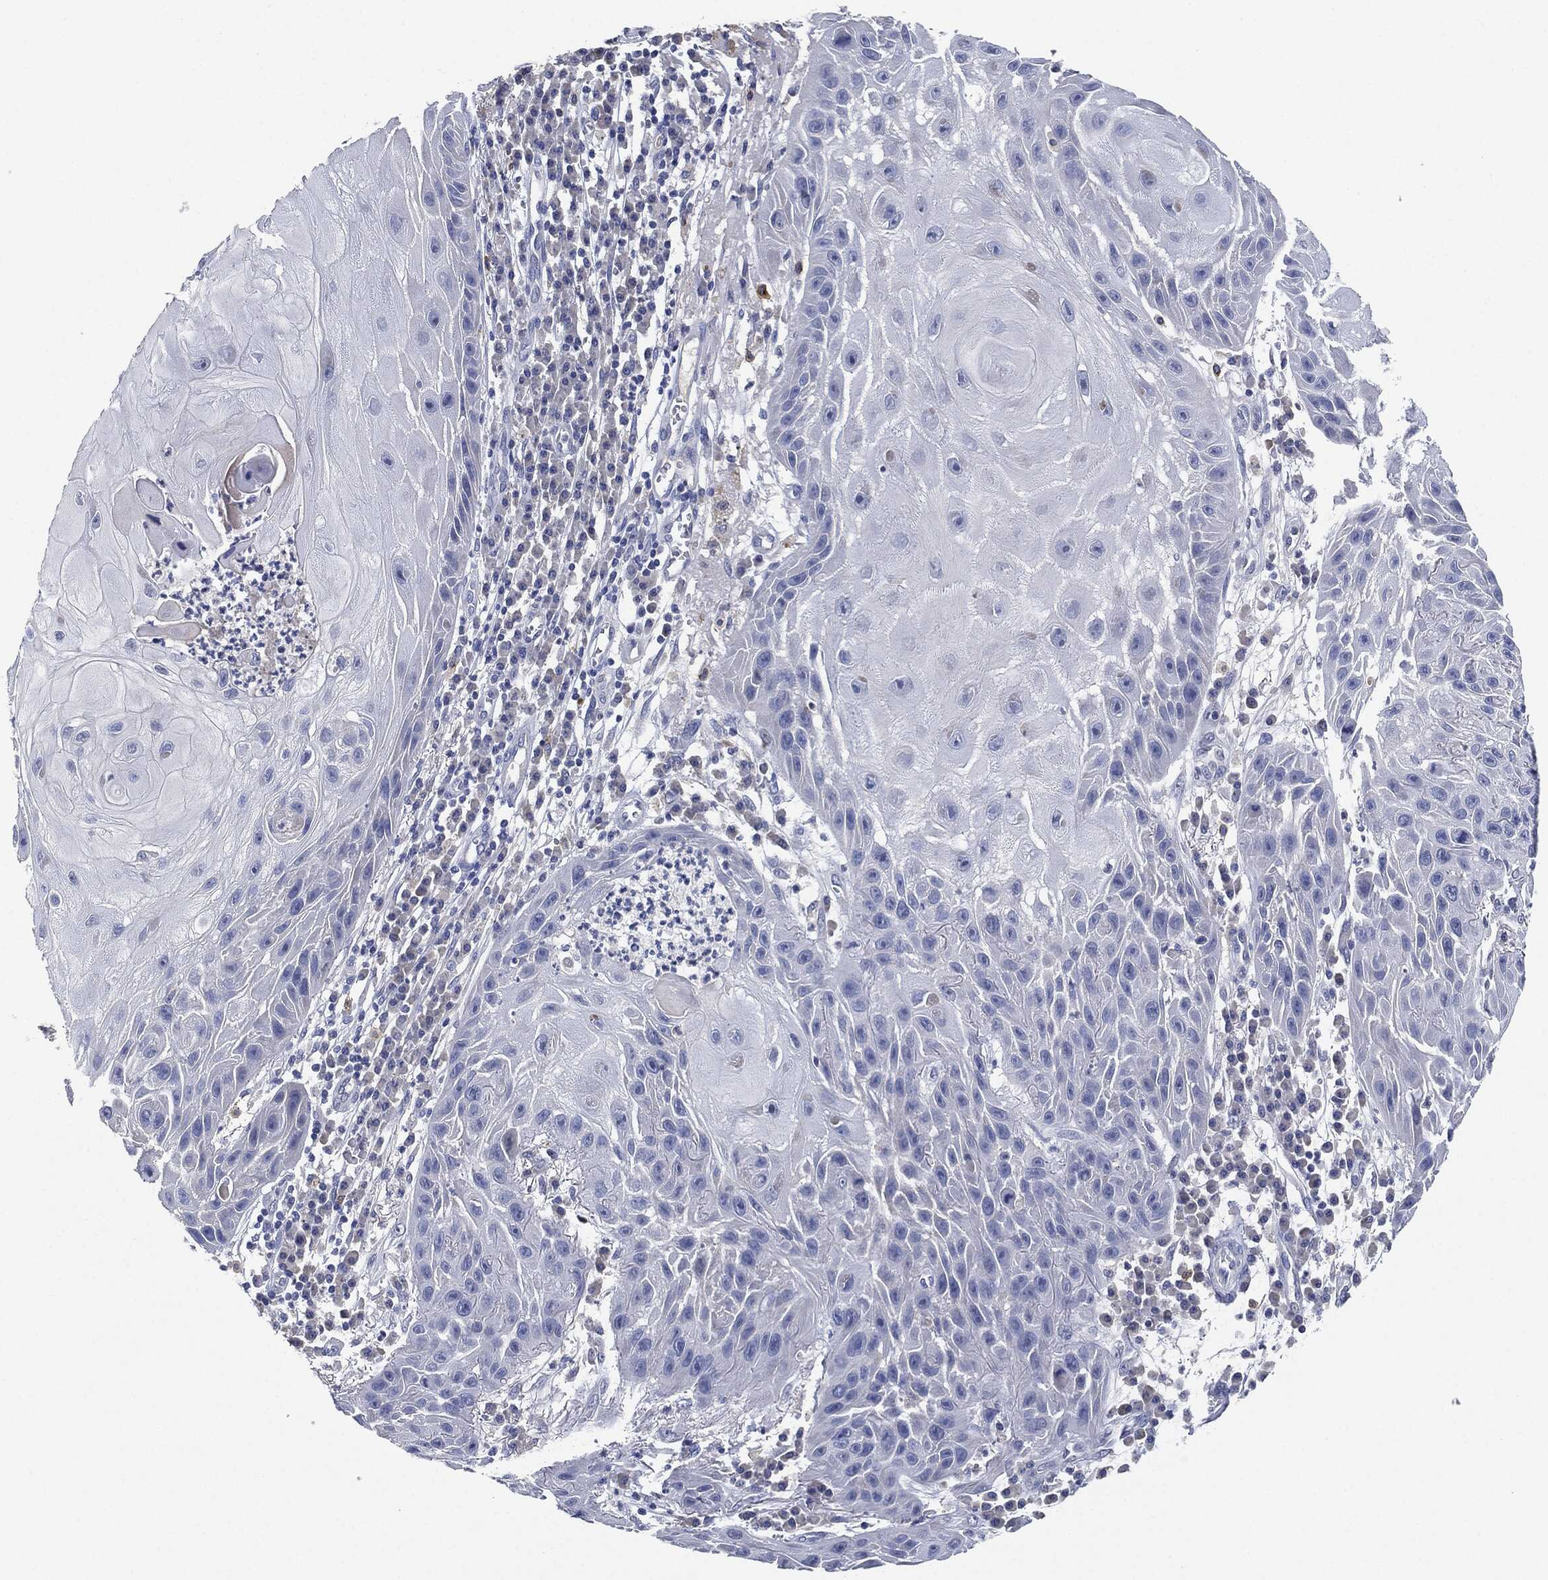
{"staining": {"intensity": "negative", "quantity": "none", "location": "none"}, "tissue": "skin cancer", "cell_type": "Tumor cells", "image_type": "cancer", "snomed": [{"axis": "morphology", "description": "Normal tissue, NOS"}, {"axis": "morphology", "description": "Squamous cell carcinoma, NOS"}, {"axis": "topography", "description": "Skin"}], "caption": "DAB (3,3'-diaminobenzidine) immunohistochemical staining of skin squamous cell carcinoma displays no significant expression in tumor cells. (Stains: DAB immunohistochemistry with hematoxylin counter stain, Microscopy: brightfield microscopy at high magnification).", "gene": "NTRK1", "patient": {"sex": "male", "age": 79}}